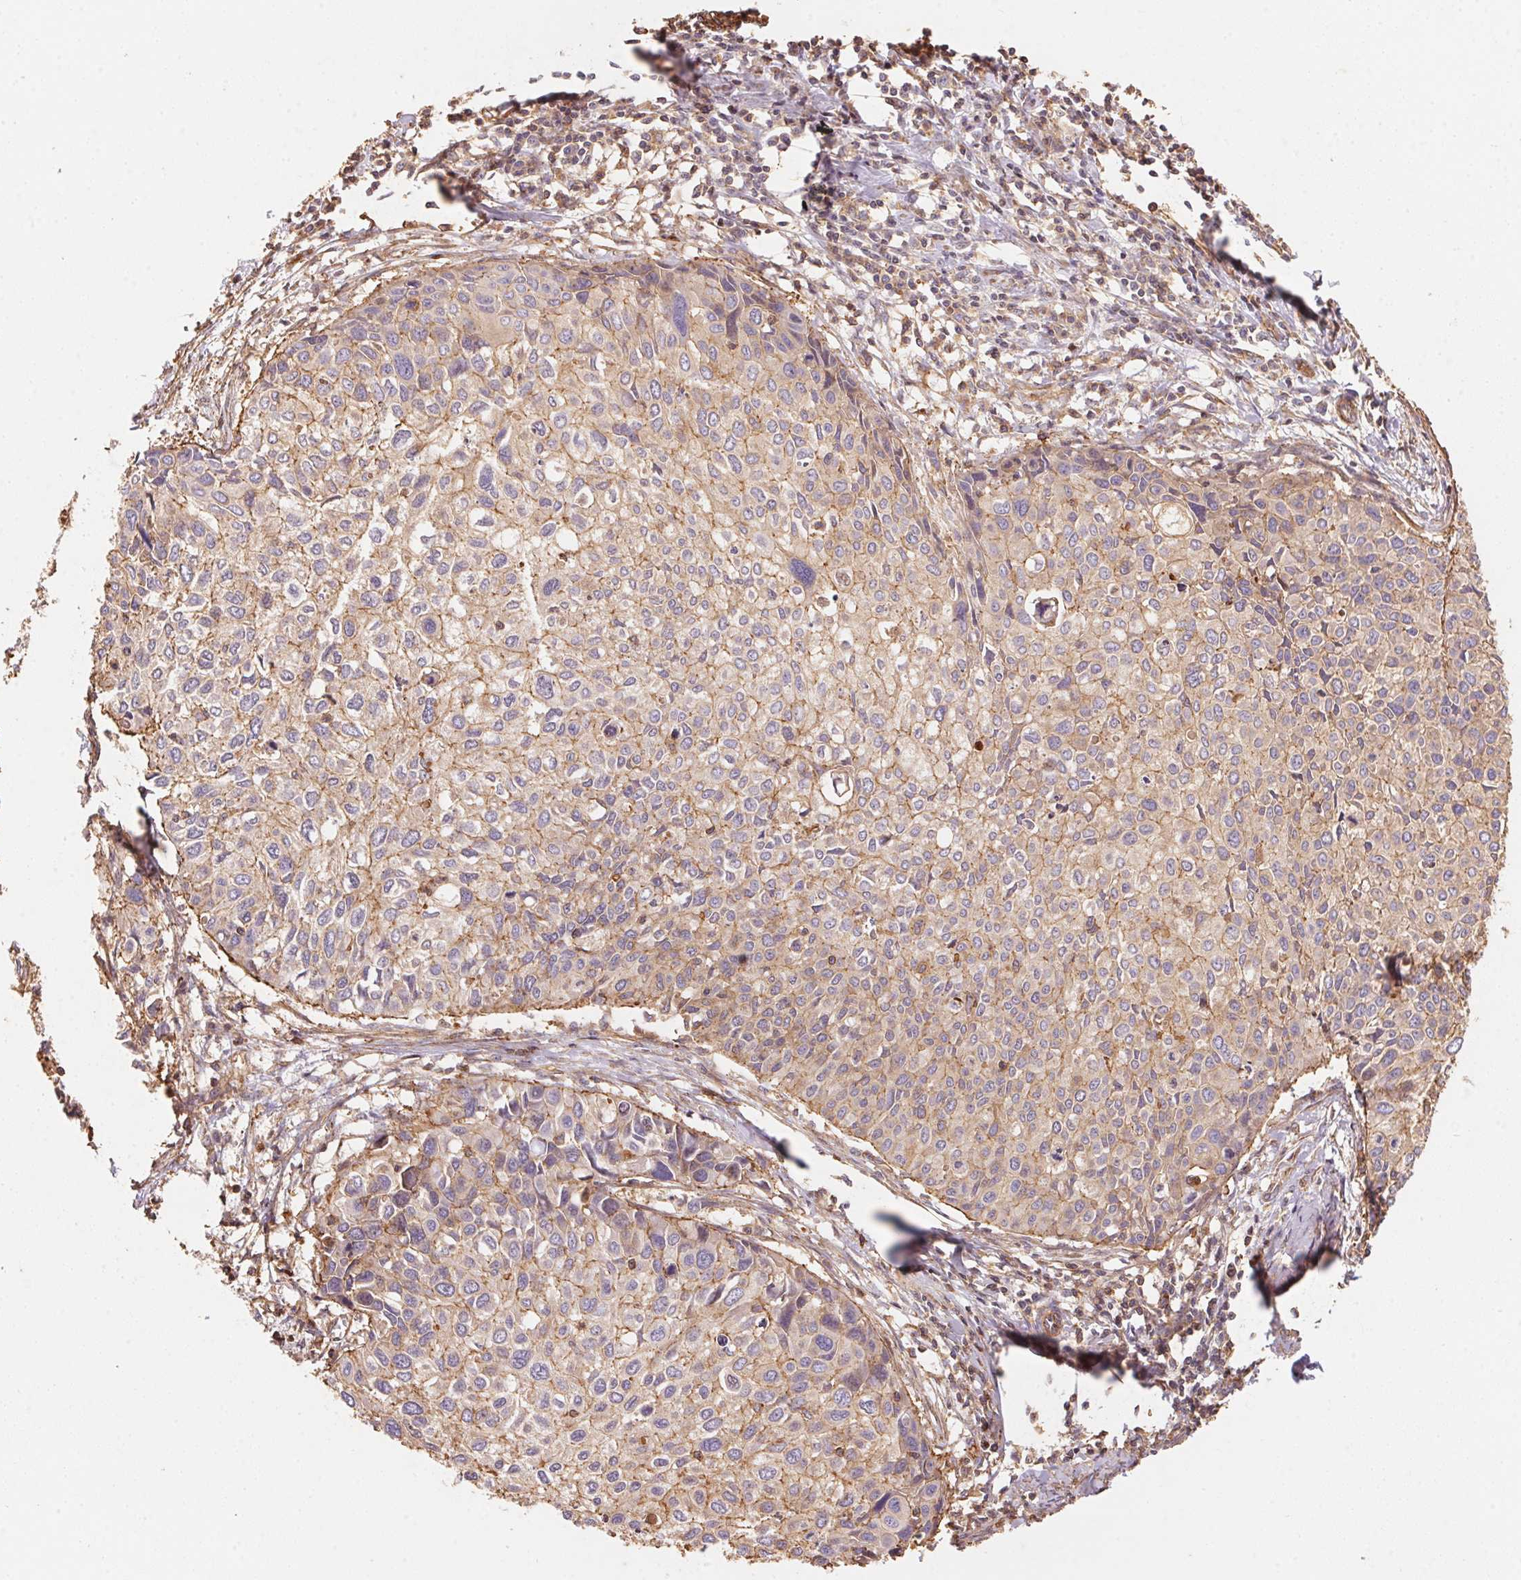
{"staining": {"intensity": "weak", "quantity": ">75%", "location": "cytoplasmic/membranous"}, "tissue": "cervical cancer", "cell_type": "Tumor cells", "image_type": "cancer", "snomed": [{"axis": "morphology", "description": "Squamous cell carcinoma, NOS"}, {"axis": "topography", "description": "Cervix"}], "caption": "Brown immunohistochemical staining in cervical cancer (squamous cell carcinoma) exhibits weak cytoplasmic/membranous positivity in about >75% of tumor cells.", "gene": "FRAS1", "patient": {"sex": "female", "age": 50}}